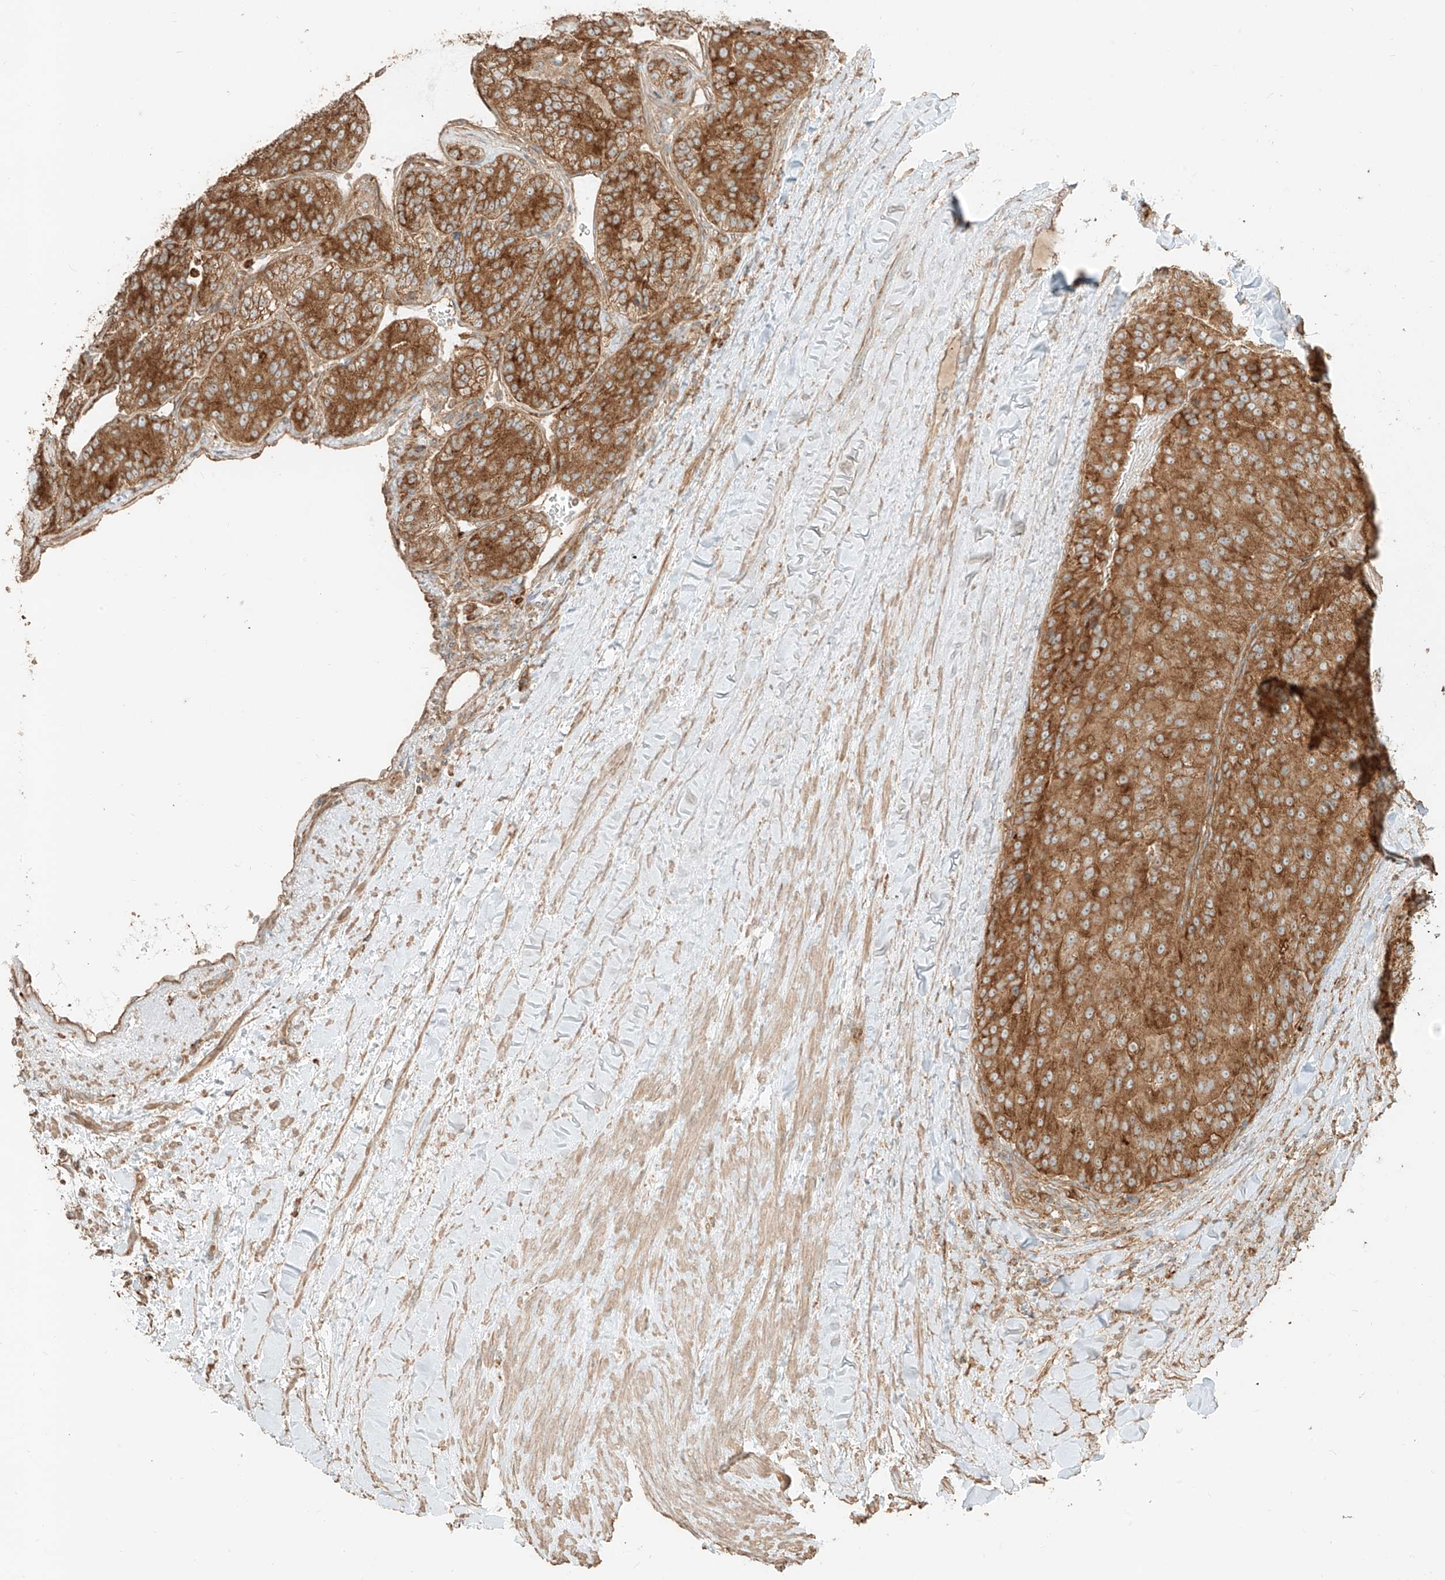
{"staining": {"intensity": "strong", "quantity": ">75%", "location": "cytoplasmic/membranous"}, "tissue": "renal cancer", "cell_type": "Tumor cells", "image_type": "cancer", "snomed": [{"axis": "morphology", "description": "Adenocarcinoma, NOS"}, {"axis": "topography", "description": "Kidney"}], "caption": "Brown immunohistochemical staining in human renal cancer (adenocarcinoma) demonstrates strong cytoplasmic/membranous staining in approximately >75% of tumor cells.", "gene": "CCDC115", "patient": {"sex": "female", "age": 63}}